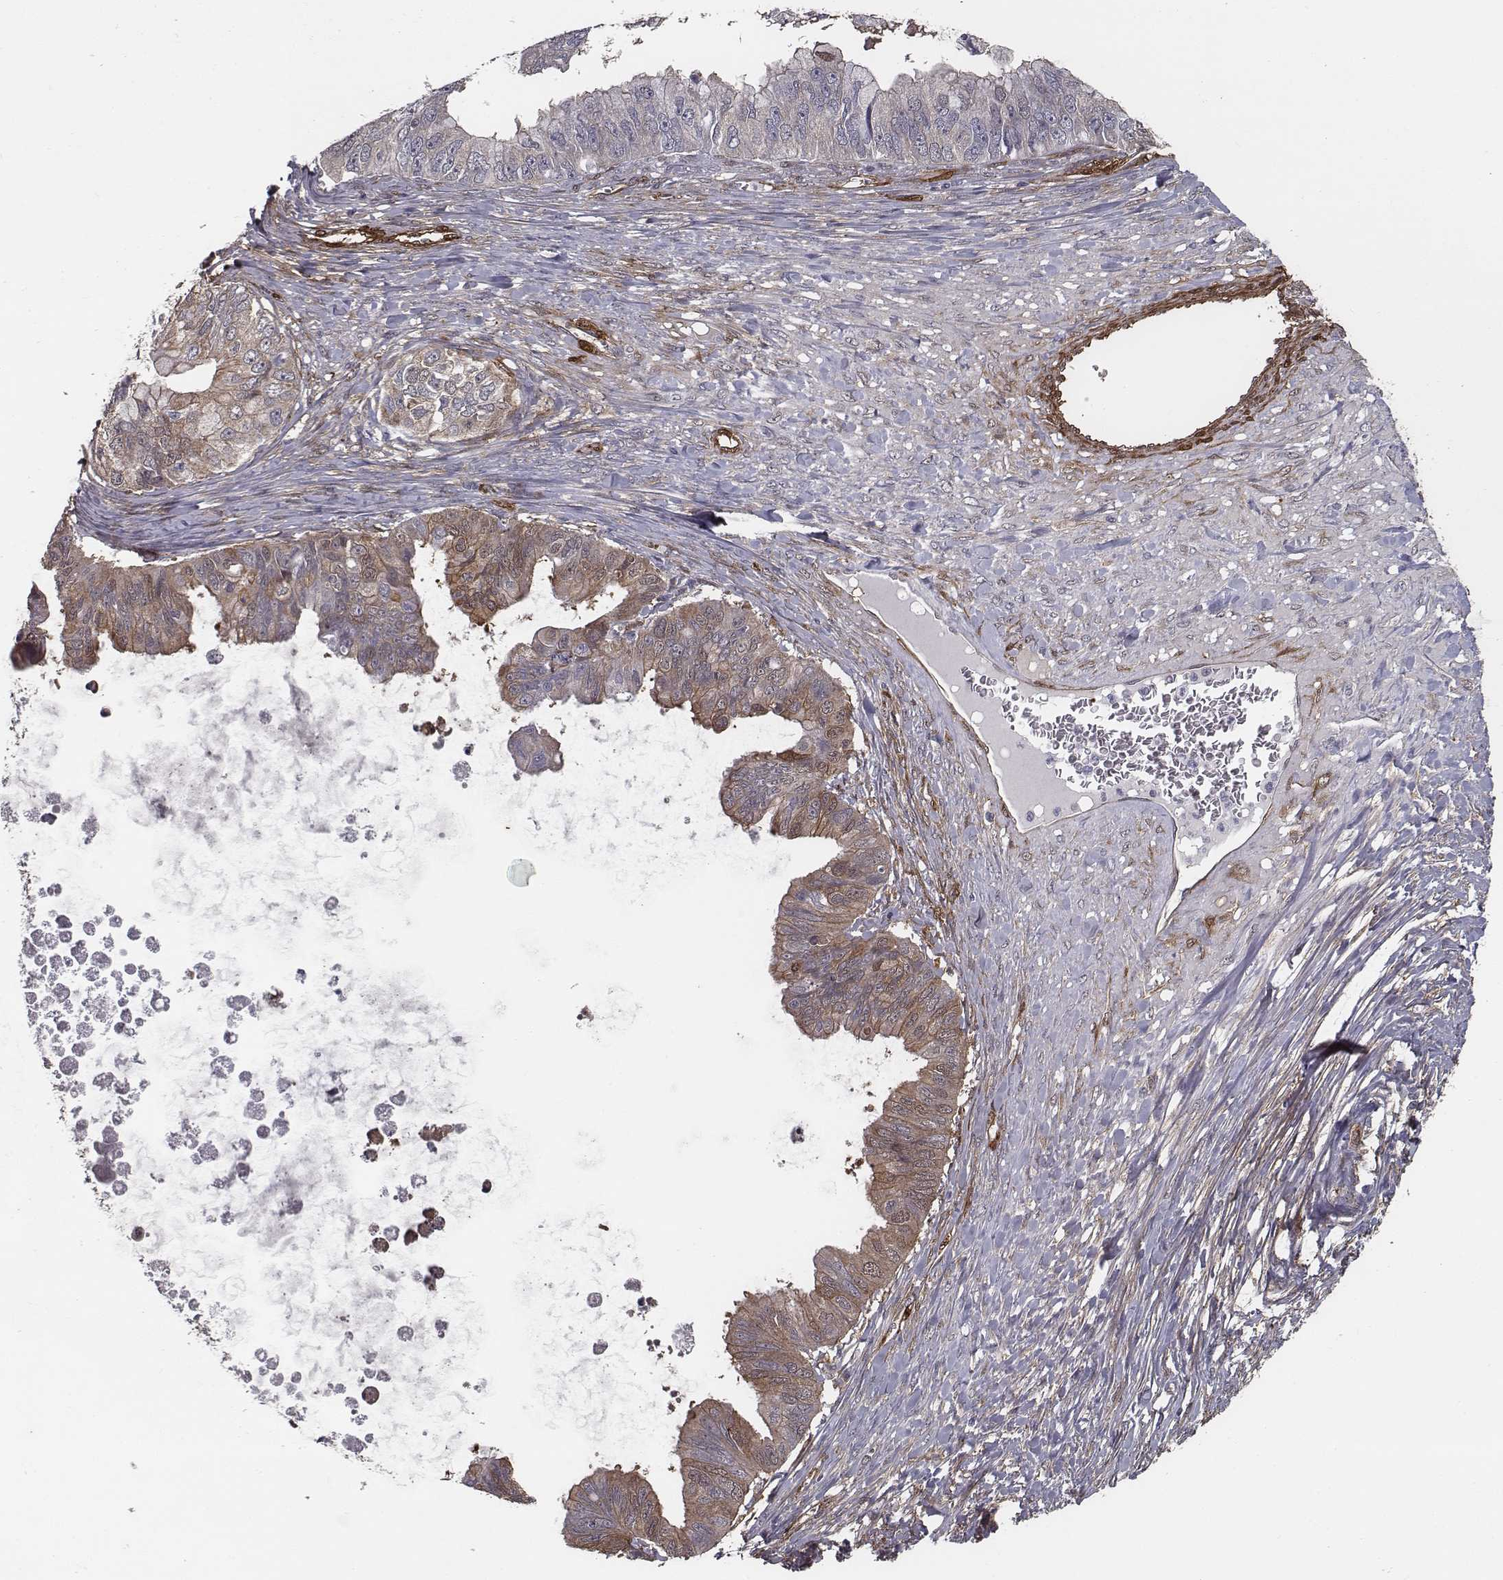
{"staining": {"intensity": "moderate", "quantity": ">75%", "location": "cytoplasmic/membranous"}, "tissue": "ovarian cancer", "cell_type": "Tumor cells", "image_type": "cancer", "snomed": [{"axis": "morphology", "description": "Cystadenocarcinoma, mucinous, NOS"}, {"axis": "topography", "description": "Ovary"}], "caption": "The photomicrograph exhibits a brown stain indicating the presence of a protein in the cytoplasmic/membranous of tumor cells in ovarian cancer. Using DAB (brown) and hematoxylin (blue) stains, captured at high magnification using brightfield microscopy.", "gene": "ISYNA1", "patient": {"sex": "female", "age": 76}}